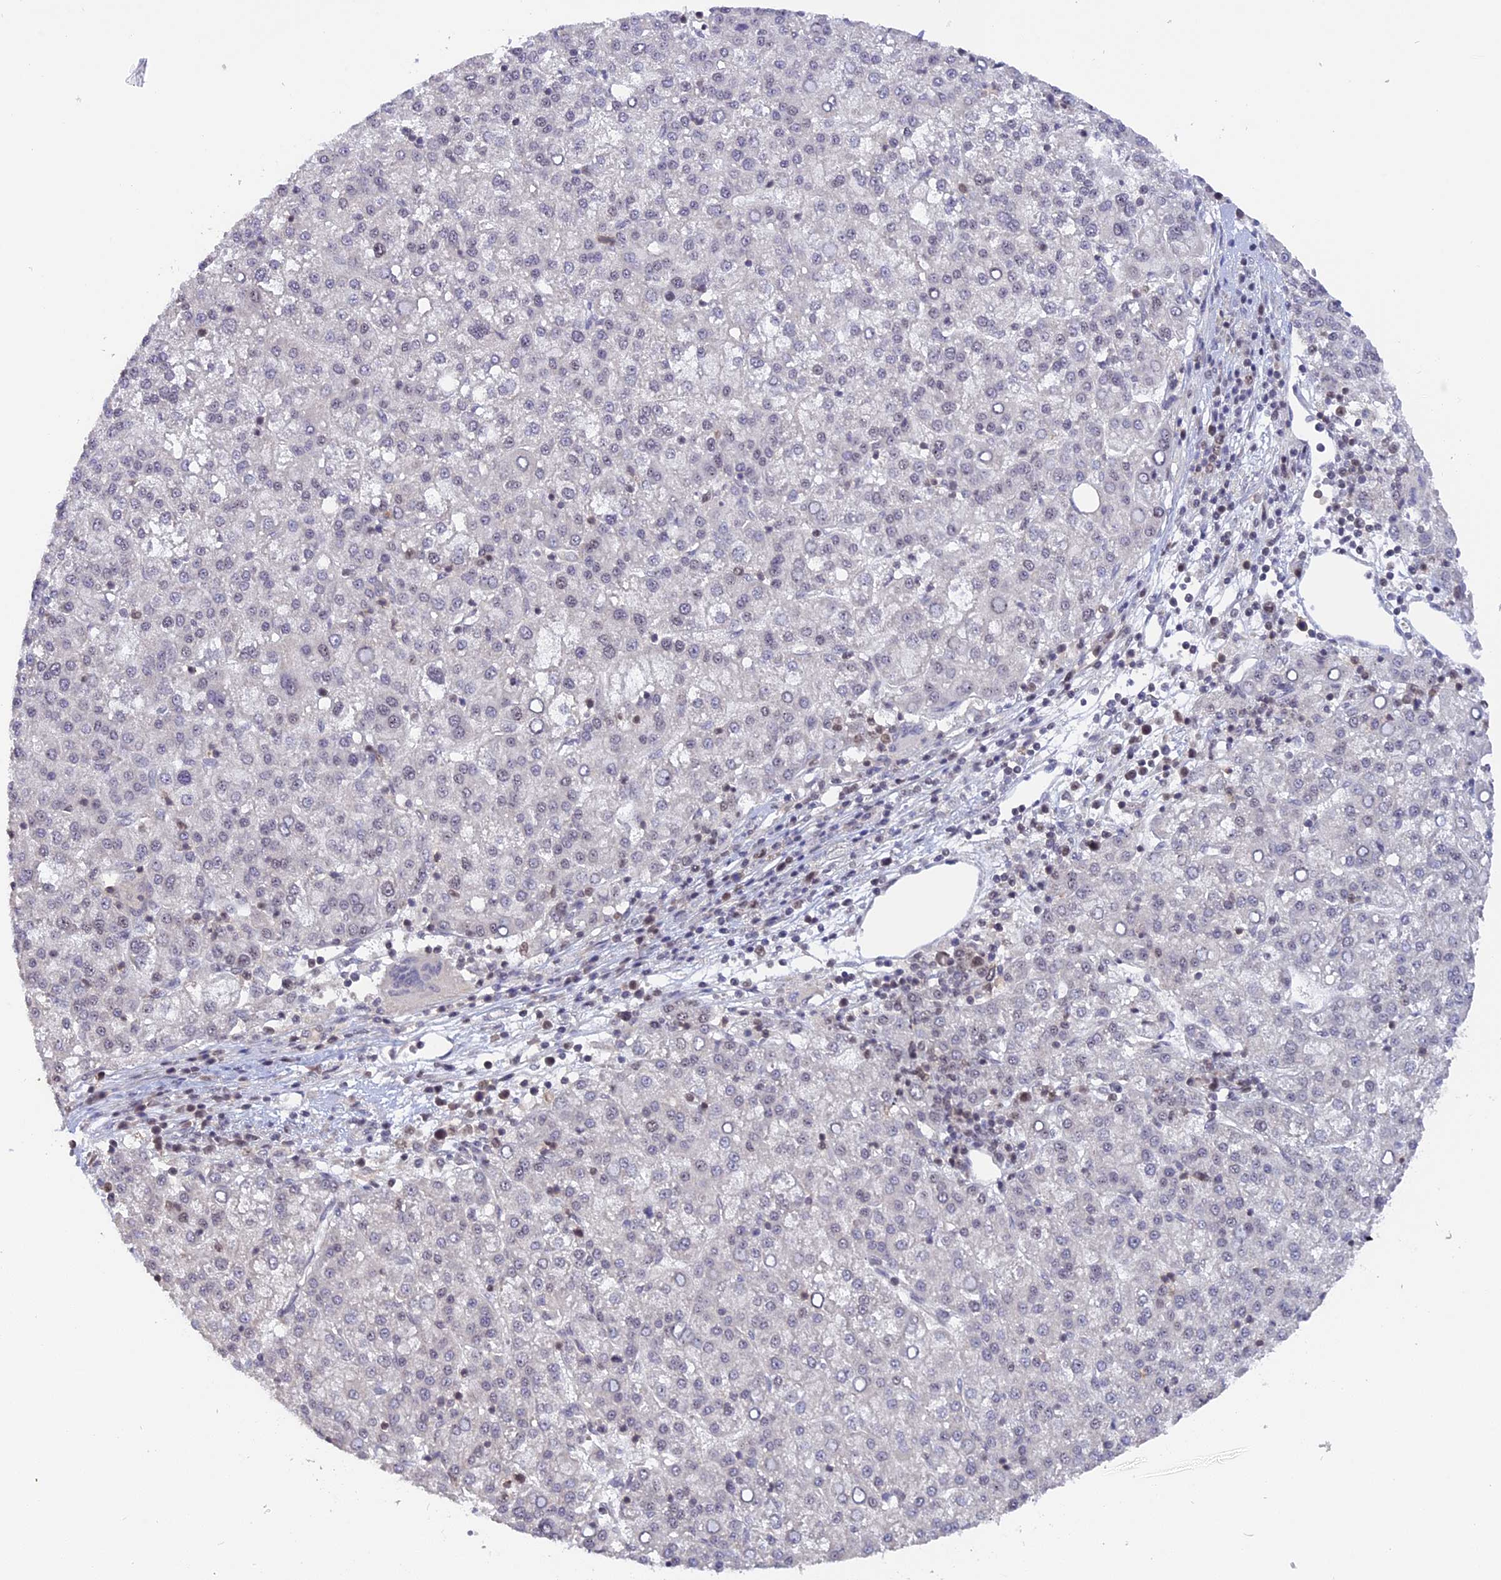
{"staining": {"intensity": "negative", "quantity": "none", "location": "none"}, "tissue": "liver cancer", "cell_type": "Tumor cells", "image_type": "cancer", "snomed": [{"axis": "morphology", "description": "Carcinoma, Hepatocellular, NOS"}, {"axis": "topography", "description": "Liver"}], "caption": "This image is of hepatocellular carcinoma (liver) stained with immunohistochemistry to label a protein in brown with the nuclei are counter-stained blue. There is no staining in tumor cells.", "gene": "RFC5", "patient": {"sex": "female", "age": 58}}